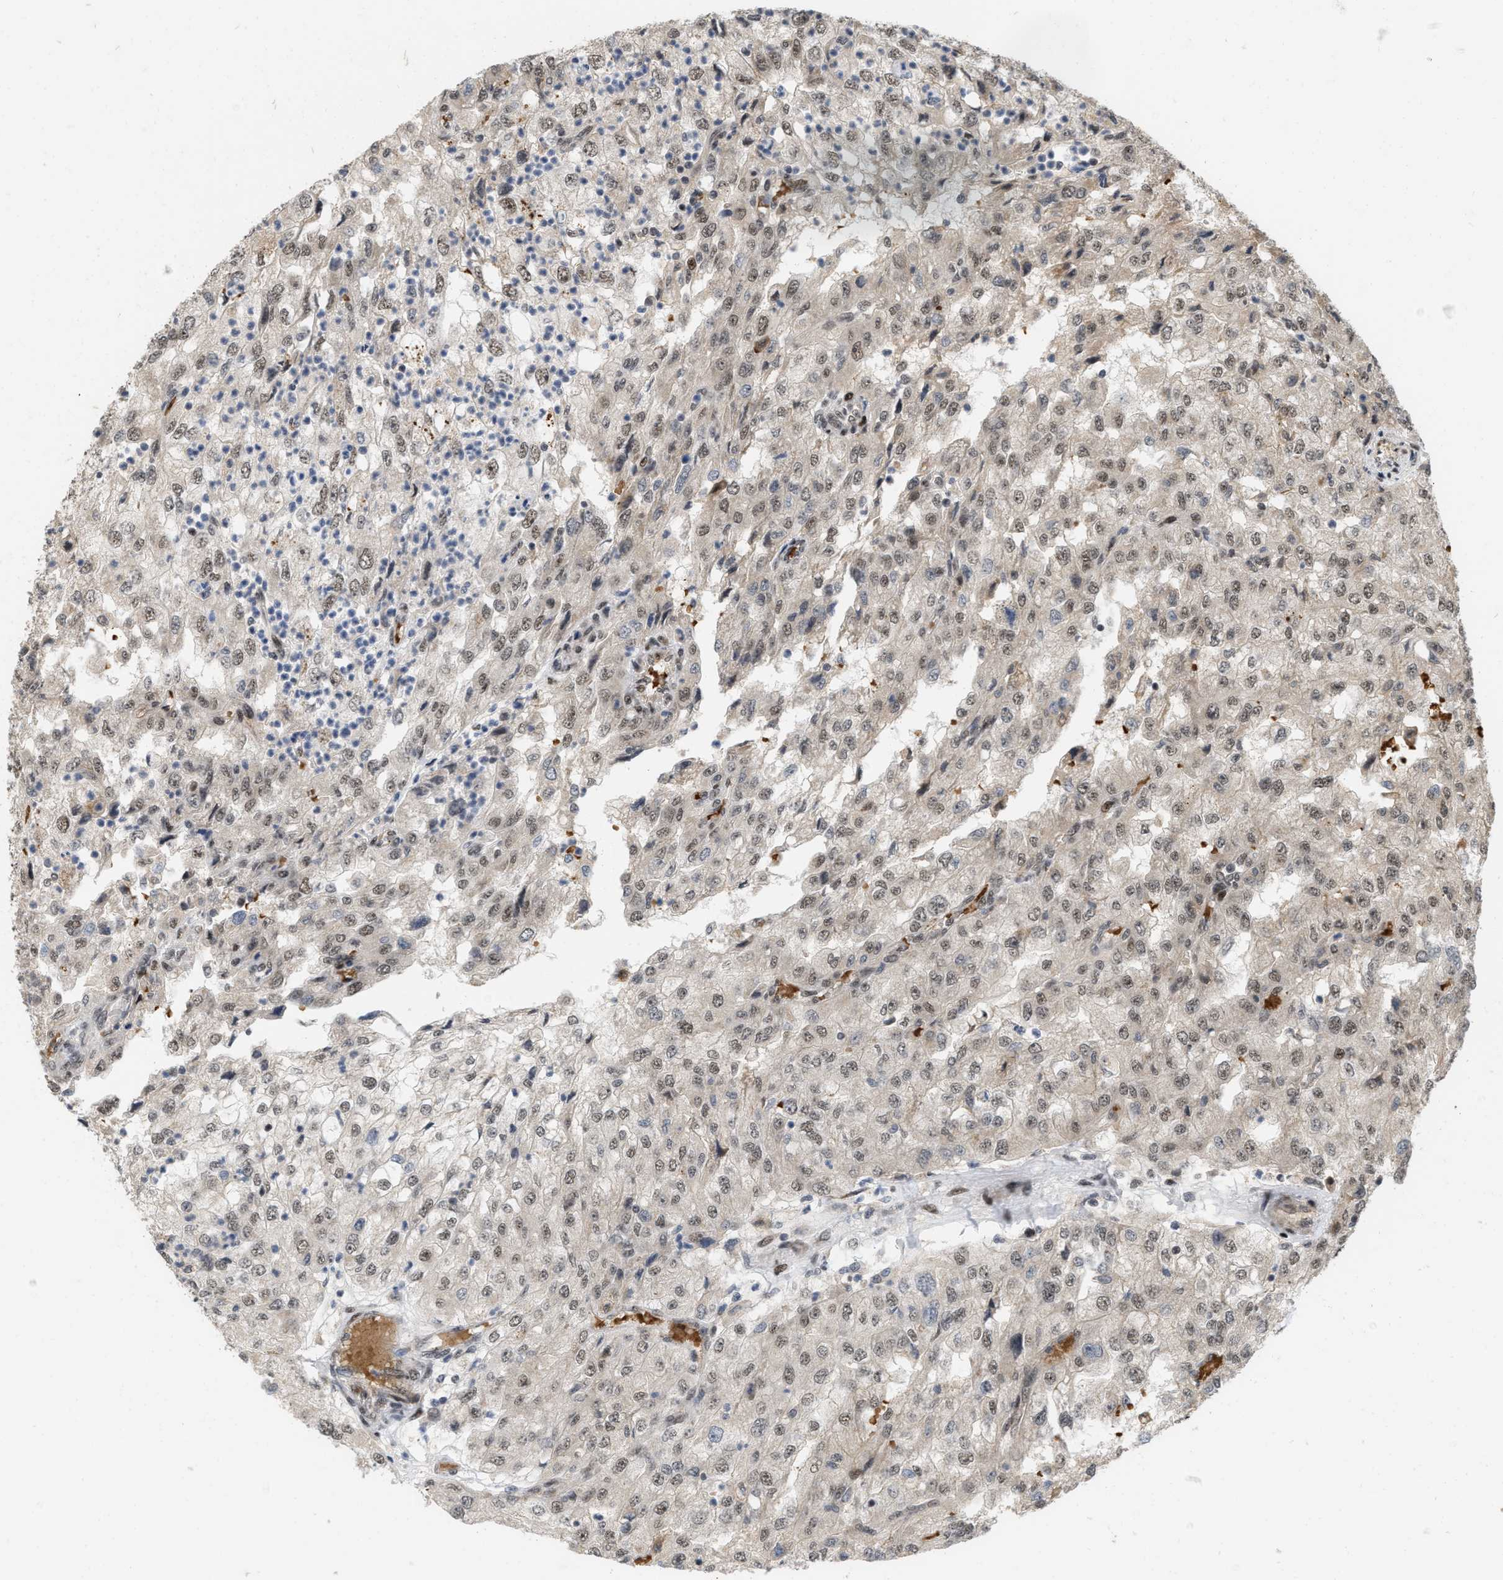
{"staining": {"intensity": "moderate", "quantity": ">75%", "location": "nuclear"}, "tissue": "renal cancer", "cell_type": "Tumor cells", "image_type": "cancer", "snomed": [{"axis": "morphology", "description": "Adenocarcinoma, NOS"}, {"axis": "topography", "description": "Kidney"}], "caption": "Immunohistochemical staining of human adenocarcinoma (renal) exhibits medium levels of moderate nuclear protein positivity in approximately >75% of tumor cells.", "gene": "ANKRD11", "patient": {"sex": "female", "age": 54}}